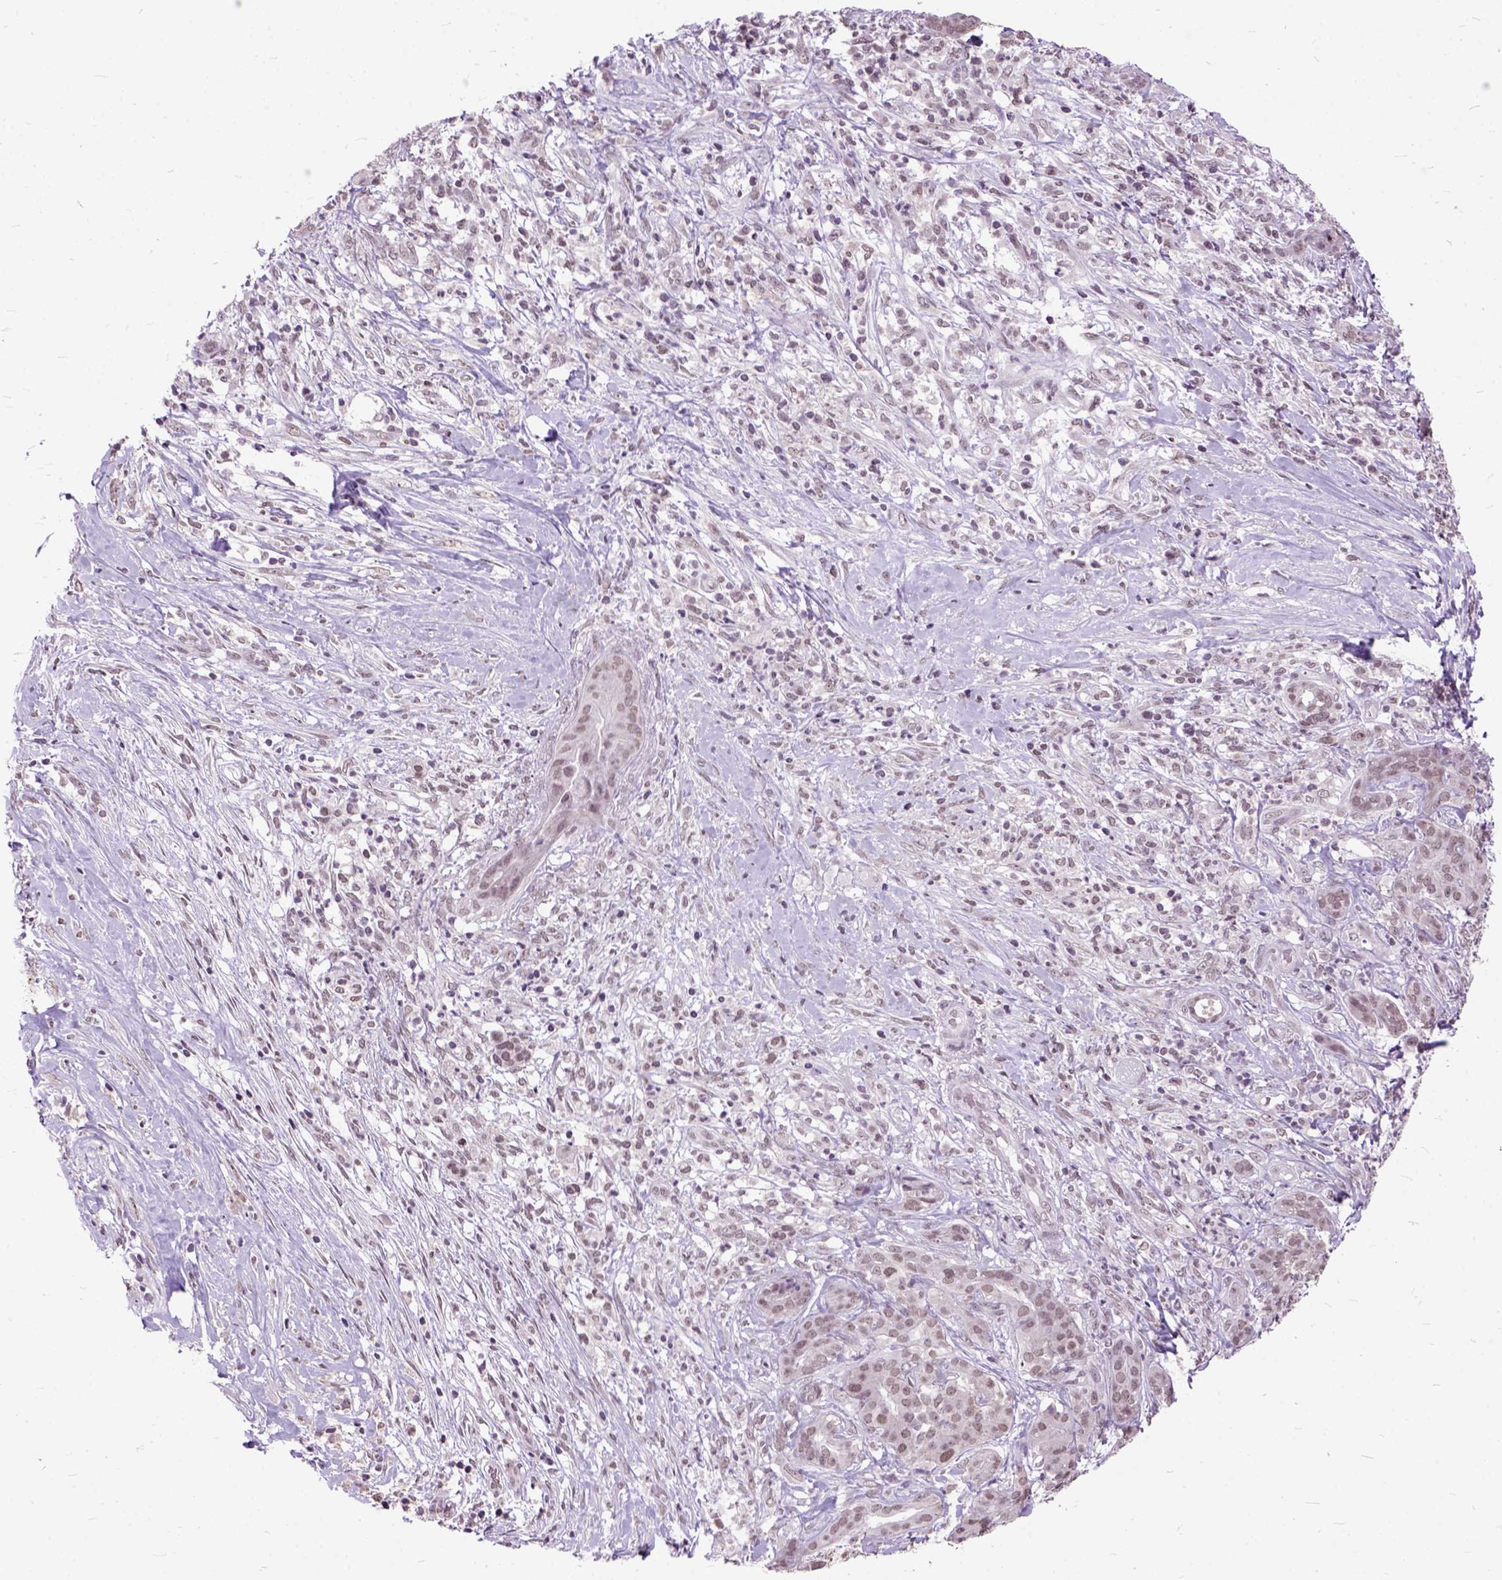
{"staining": {"intensity": "weak", "quantity": ">75%", "location": "nuclear"}, "tissue": "pancreatic cancer", "cell_type": "Tumor cells", "image_type": "cancer", "snomed": [{"axis": "morphology", "description": "Normal tissue, NOS"}, {"axis": "morphology", "description": "Inflammation, NOS"}, {"axis": "morphology", "description": "Adenocarcinoma, NOS"}, {"axis": "topography", "description": "Pancreas"}], "caption": "A brown stain highlights weak nuclear positivity of a protein in human pancreatic cancer tumor cells.", "gene": "ORC5", "patient": {"sex": "male", "age": 57}}